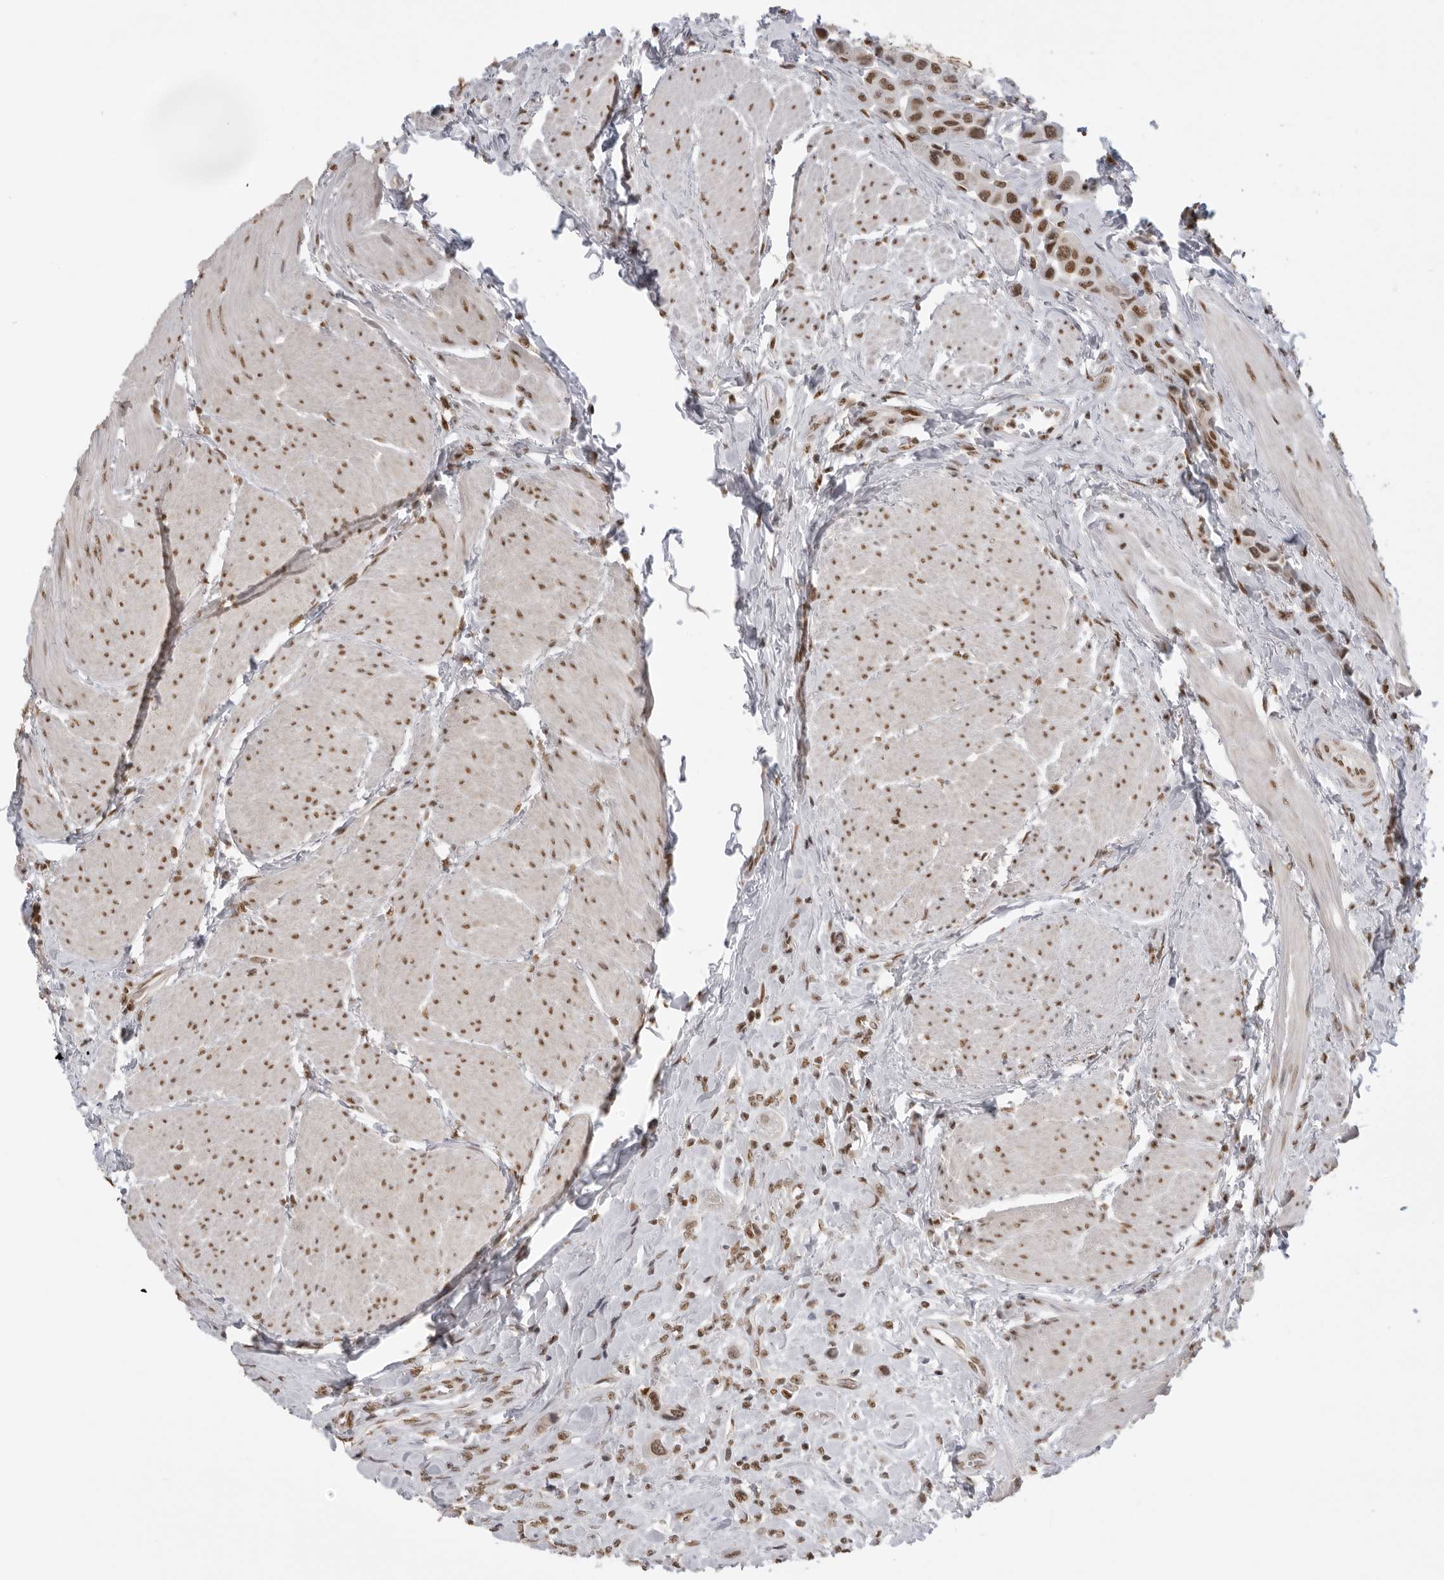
{"staining": {"intensity": "strong", "quantity": ">75%", "location": "nuclear"}, "tissue": "urothelial cancer", "cell_type": "Tumor cells", "image_type": "cancer", "snomed": [{"axis": "morphology", "description": "Urothelial carcinoma, High grade"}, {"axis": "topography", "description": "Urinary bladder"}], "caption": "Brown immunohistochemical staining in urothelial cancer exhibits strong nuclear staining in about >75% of tumor cells. Immunohistochemistry stains the protein in brown and the nuclei are stained blue.", "gene": "RPA2", "patient": {"sex": "male", "age": 50}}